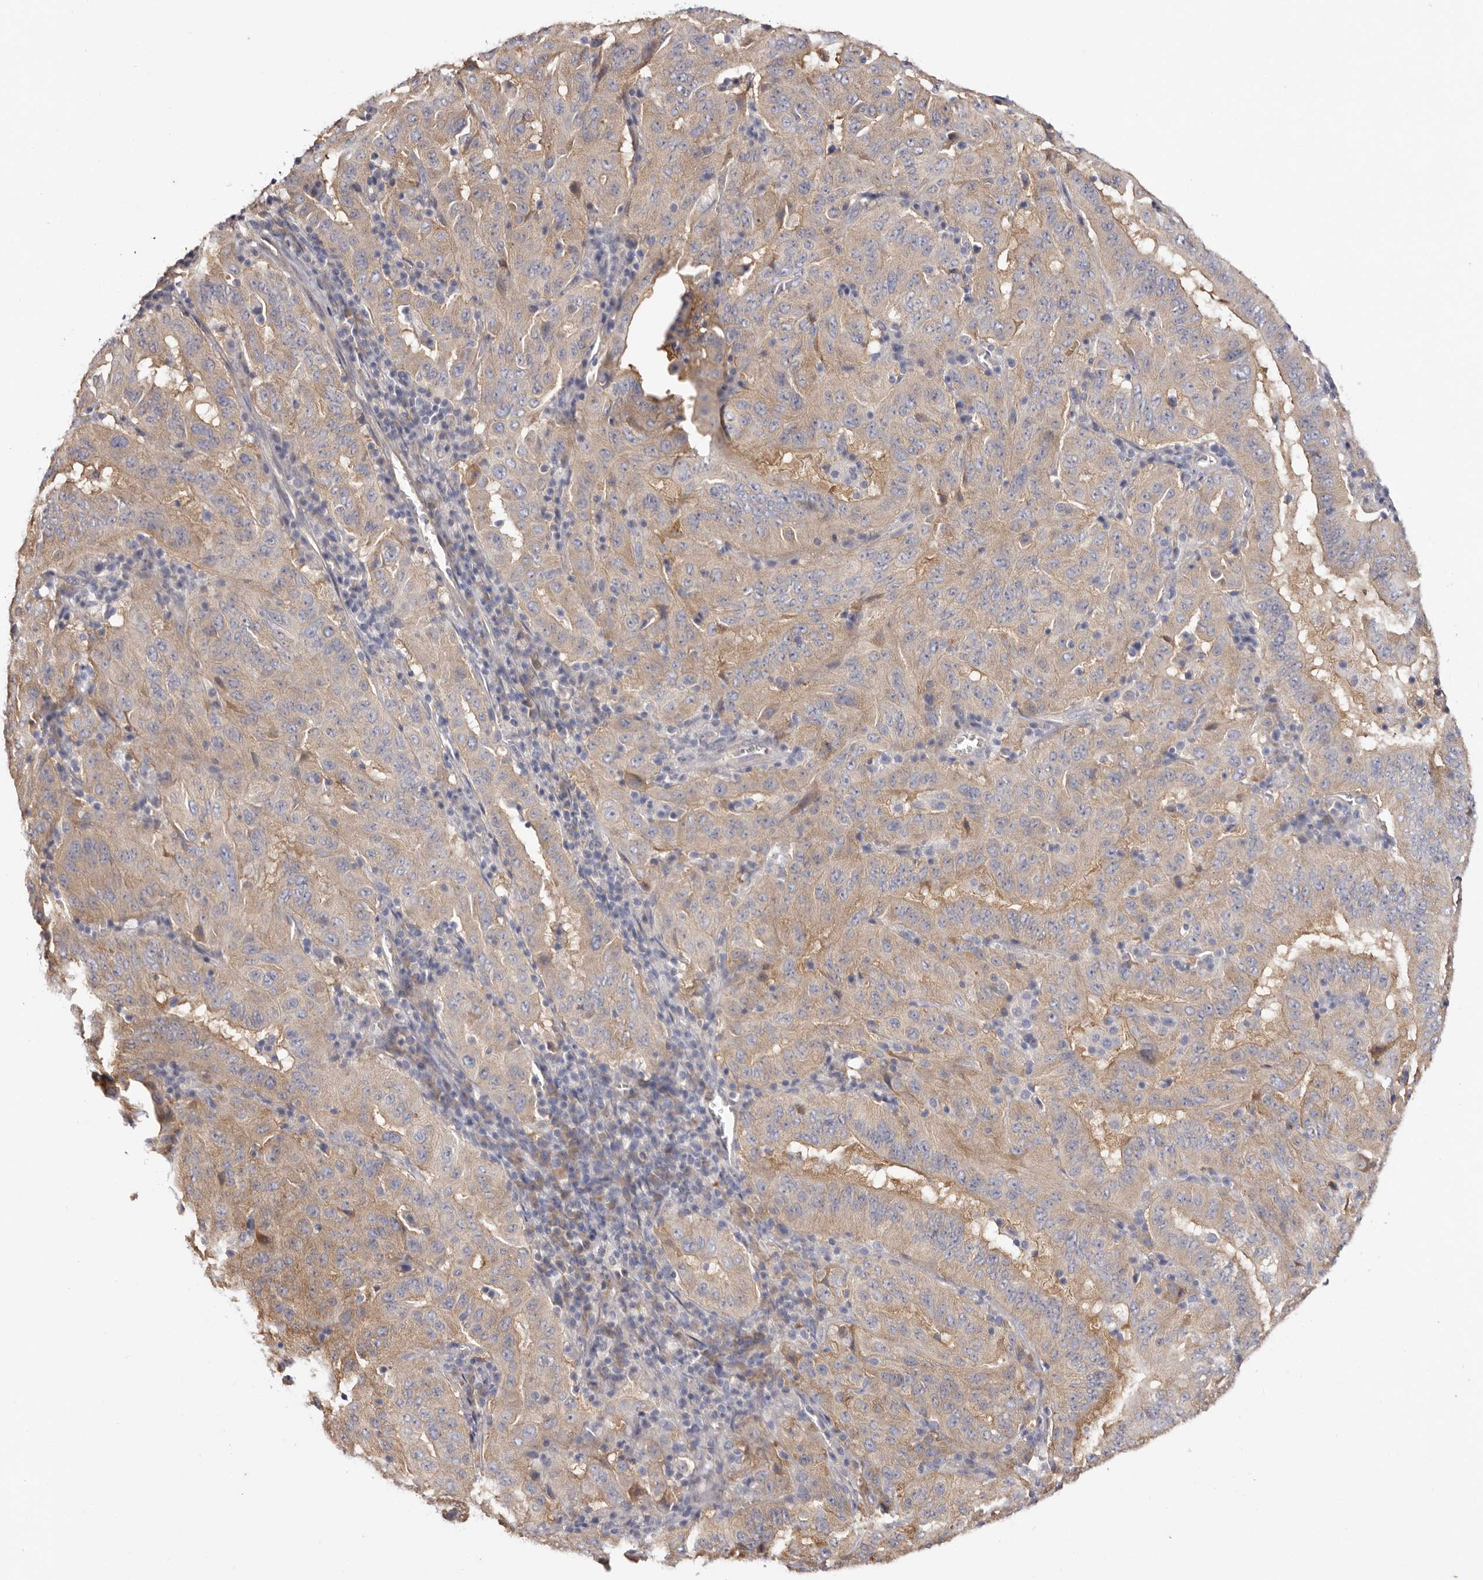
{"staining": {"intensity": "weak", "quantity": ">75%", "location": "cytoplasmic/membranous"}, "tissue": "pancreatic cancer", "cell_type": "Tumor cells", "image_type": "cancer", "snomed": [{"axis": "morphology", "description": "Adenocarcinoma, NOS"}, {"axis": "topography", "description": "Pancreas"}], "caption": "Immunohistochemical staining of adenocarcinoma (pancreatic) demonstrates low levels of weak cytoplasmic/membranous protein positivity in about >75% of tumor cells.", "gene": "FAM167B", "patient": {"sex": "male", "age": 63}}